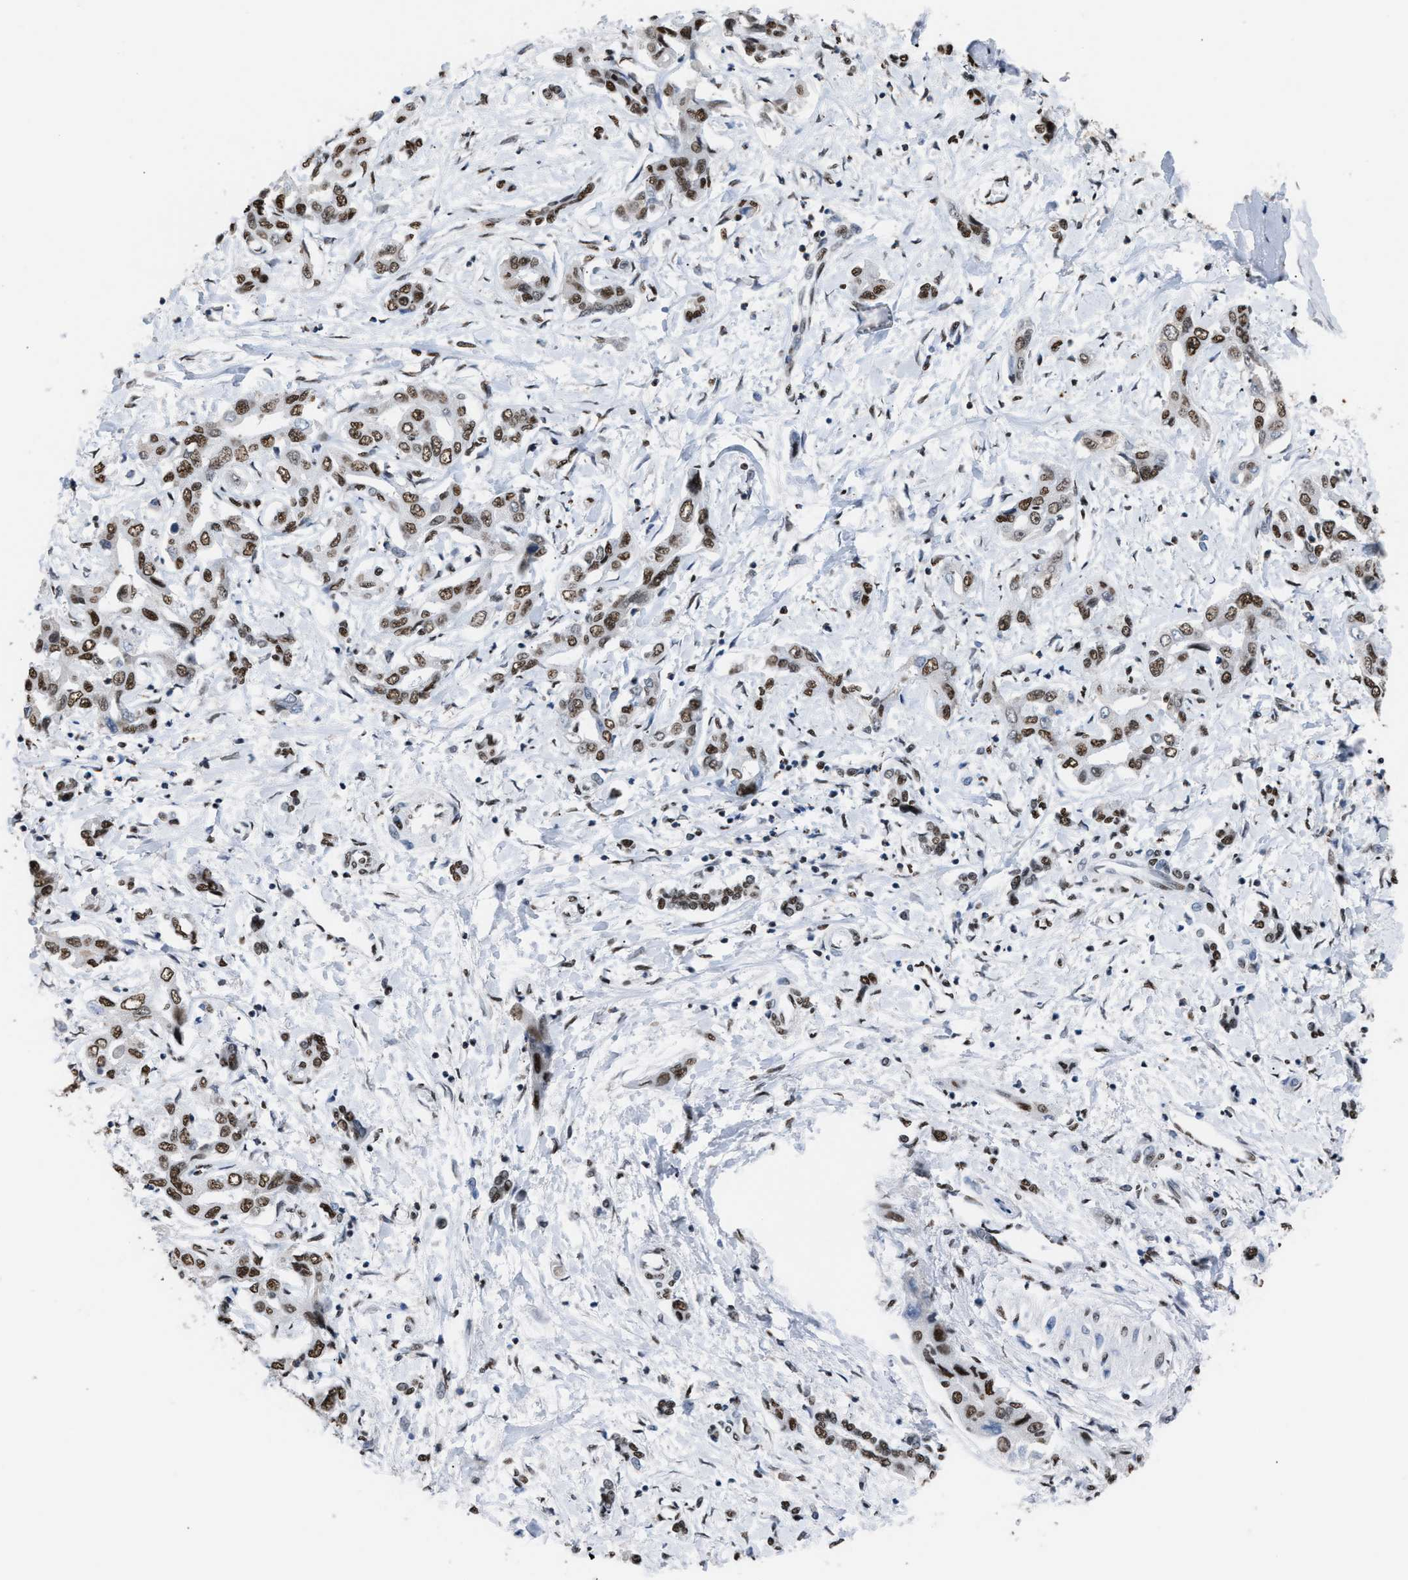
{"staining": {"intensity": "moderate", "quantity": ">75%", "location": "nuclear"}, "tissue": "liver cancer", "cell_type": "Tumor cells", "image_type": "cancer", "snomed": [{"axis": "morphology", "description": "Cholangiocarcinoma"}, {"axis": "topography", "description": "Liver"}], "caption": "Immunohistochemical staining of liver cancer shows medium levels of moderate nuclear protein positivity in about >75% of tumor cells.", "gene": "CCAR2", "patient": {"sex": "male", "age": 59}}